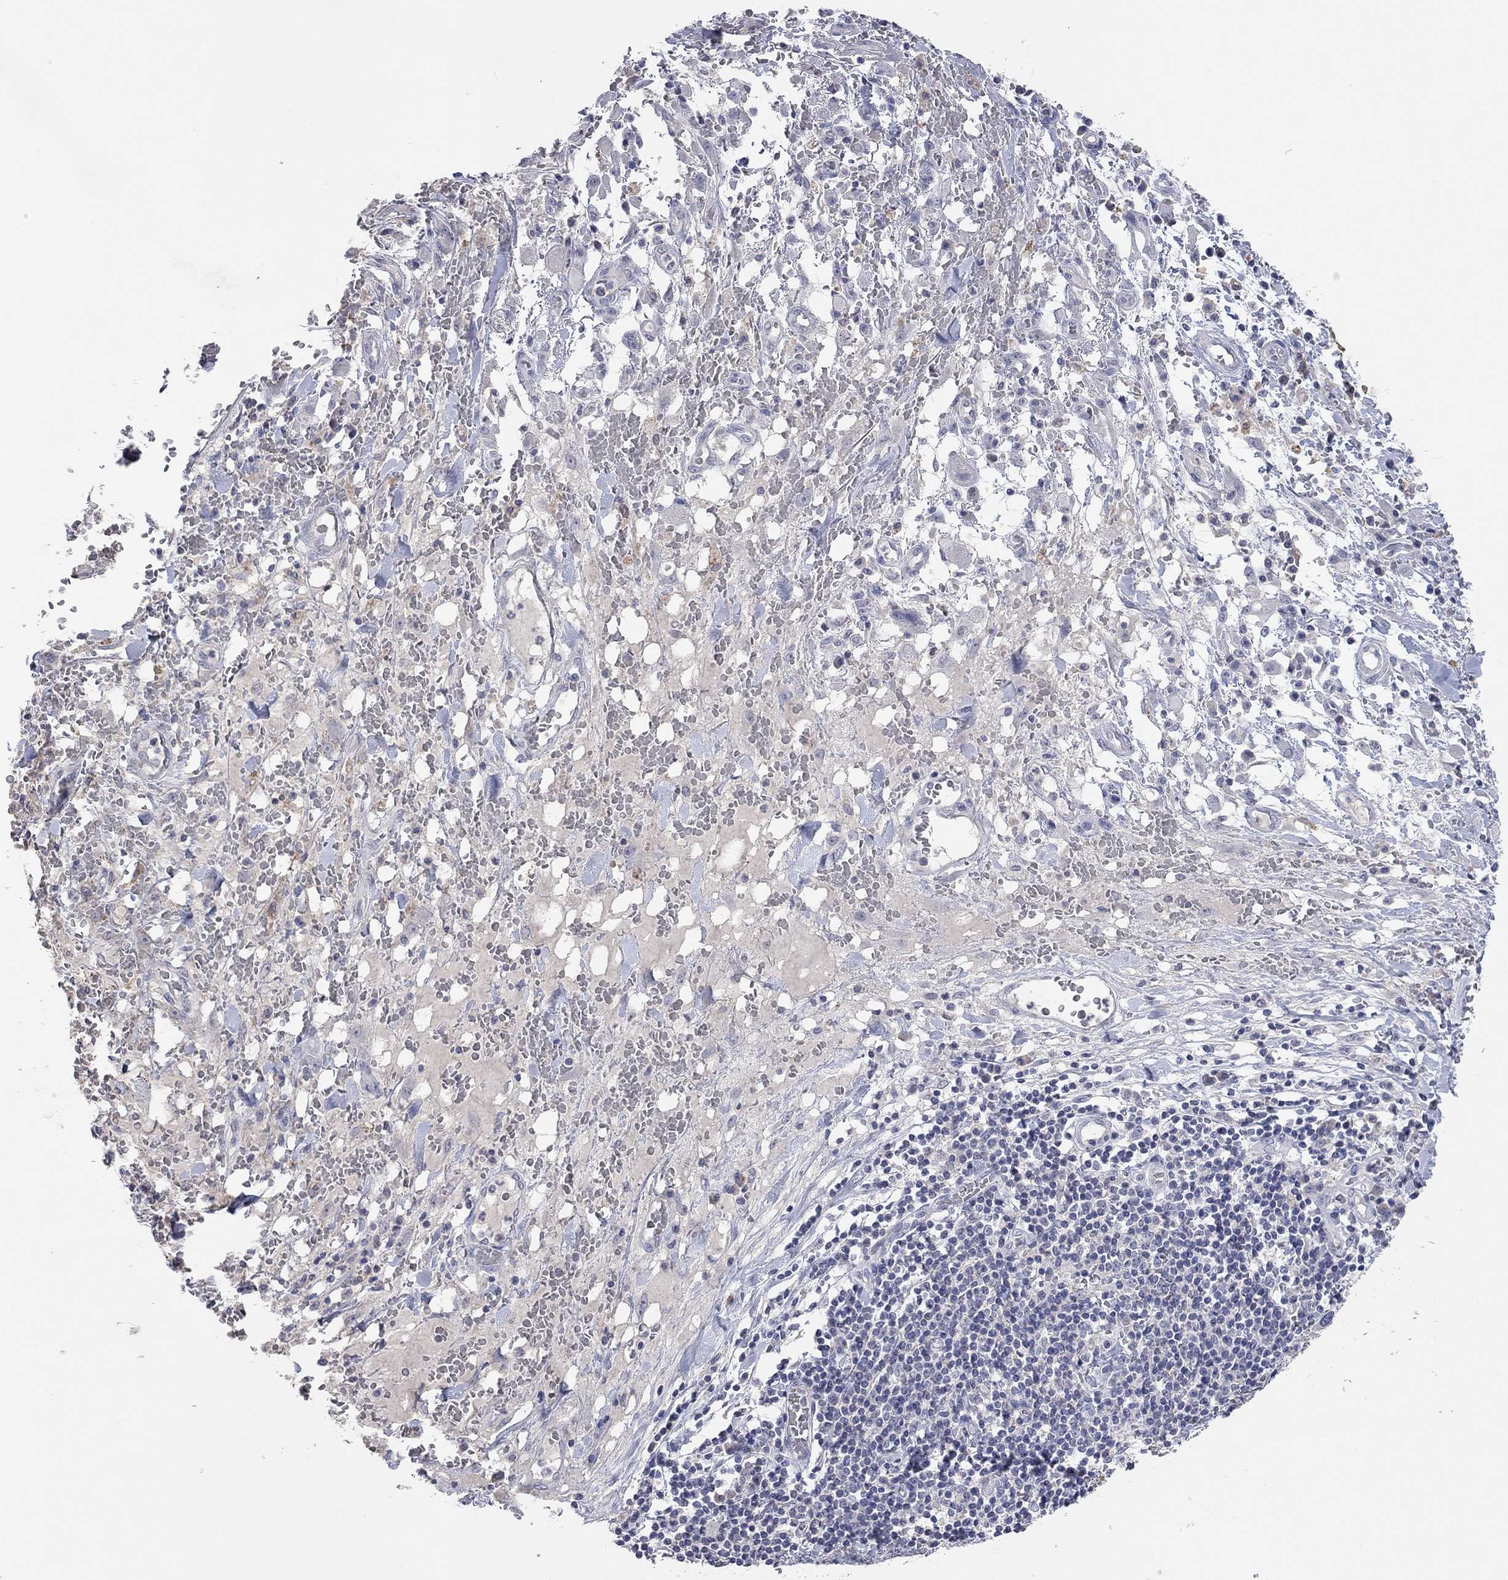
{"staining": {"intensity": "negative", "quantity": "none", "location": "none"}, "tissue": "melanoma", "cell_type": "Tumor cells", "image_type": "cancer", "snomed": [{"axis": "morphology", "description": "Malignant melanoma, NOS"}, {"axis": "topography", "description": "Skin"}], "caption": "Malignant melanoma was stained to show a protein in brown. There is no significant expression in tumor cells. (DAB IHC with hematoxylin counter stain).", "gene": "MMP13", "patient": {"sex": "female", "age": 91}}